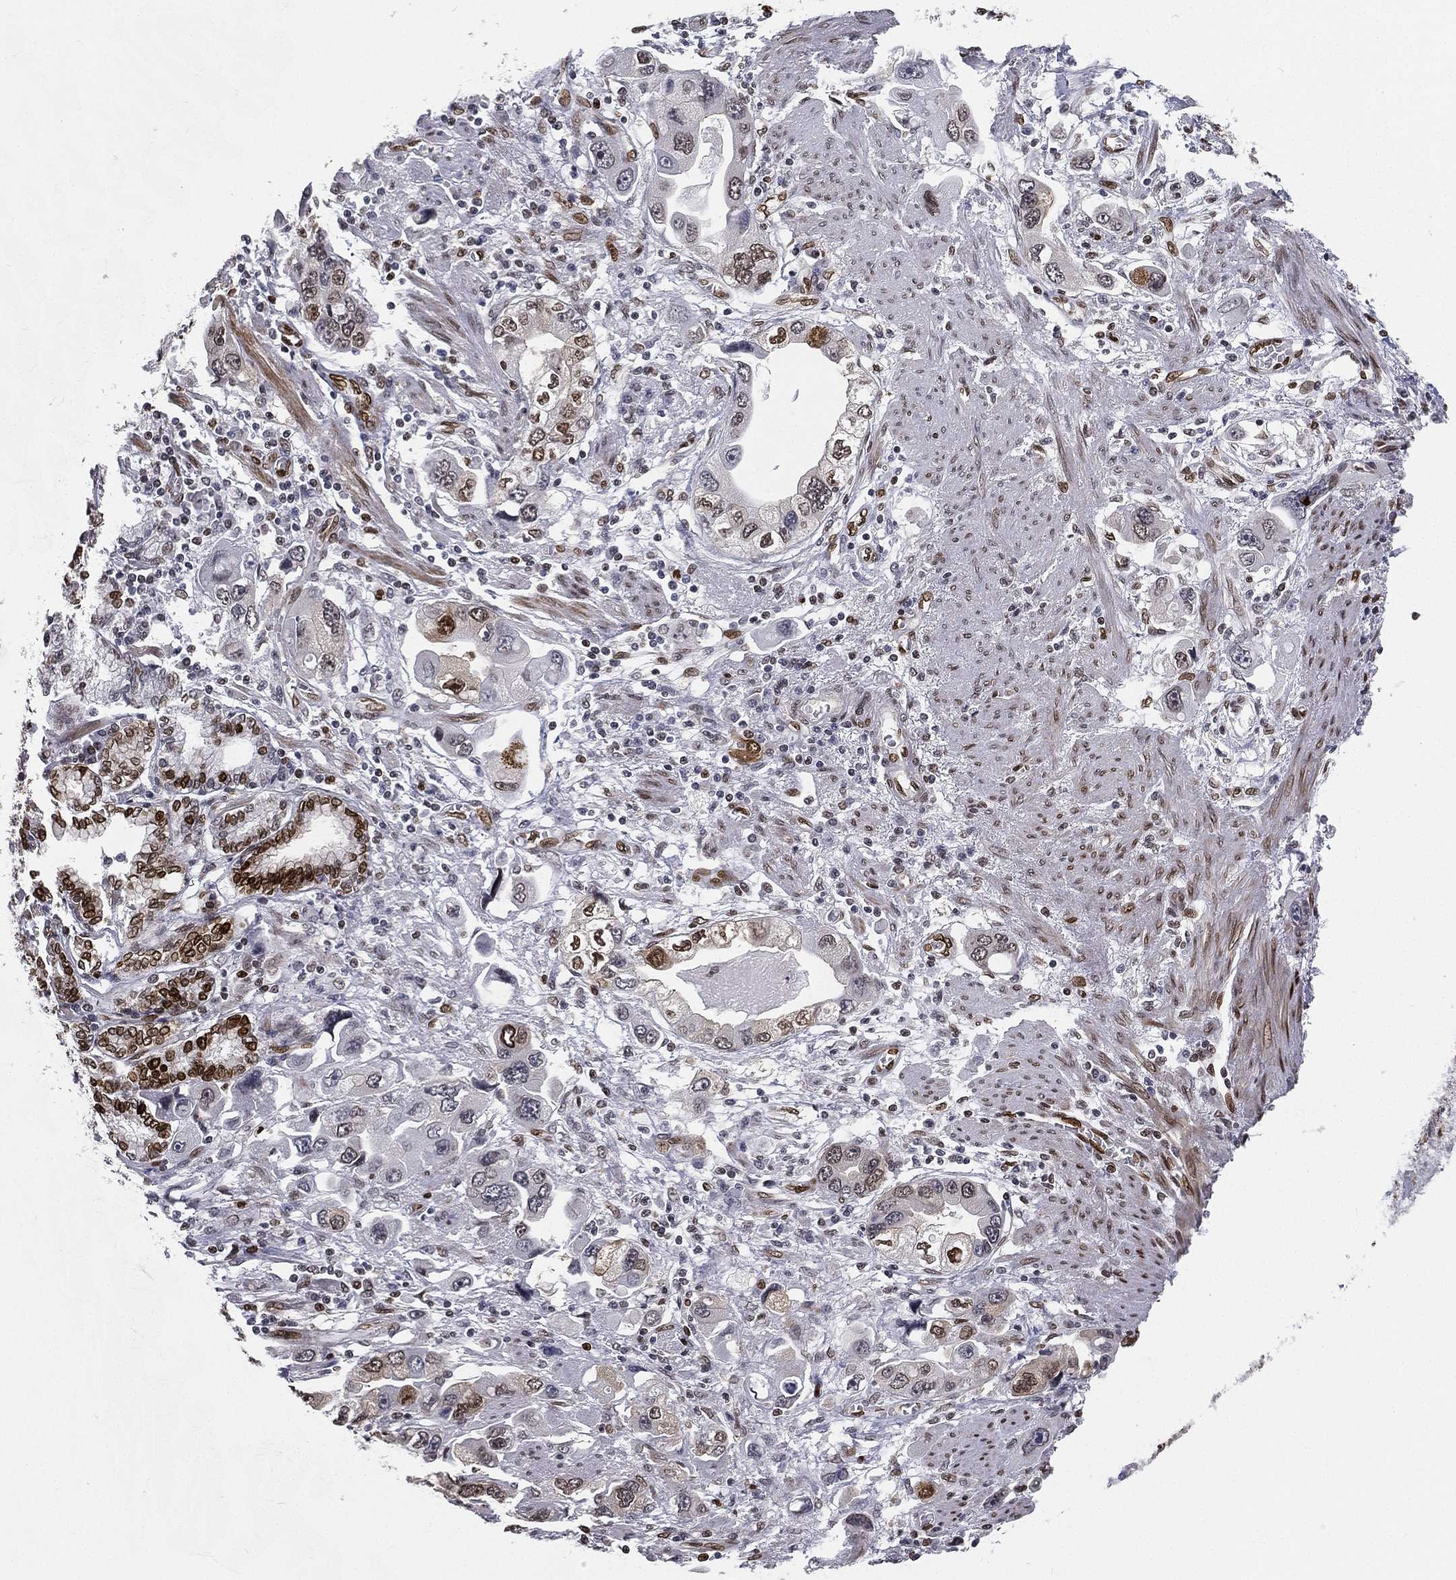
{"staining": {"intensity": "moderate", "quantity": "25%-75%", "location": "nuclear"}, "tissue": "stomach cancer", "cell_type": "Tumor cells", "image_type": "cancer", "snomed": [{"axis": "morphology", "description": "Adenocarcinoma, NOS"}, {"axis": "topography", "description": "Stomach, lower"}], "caption": "Tumor cells reveal medium levels of moderate nuclear expression in about 25%-75% of cells in human adenocarcinoma (stomach).", "gene": "LMNB1", "patient": {"sex": "female", "age": 93}}